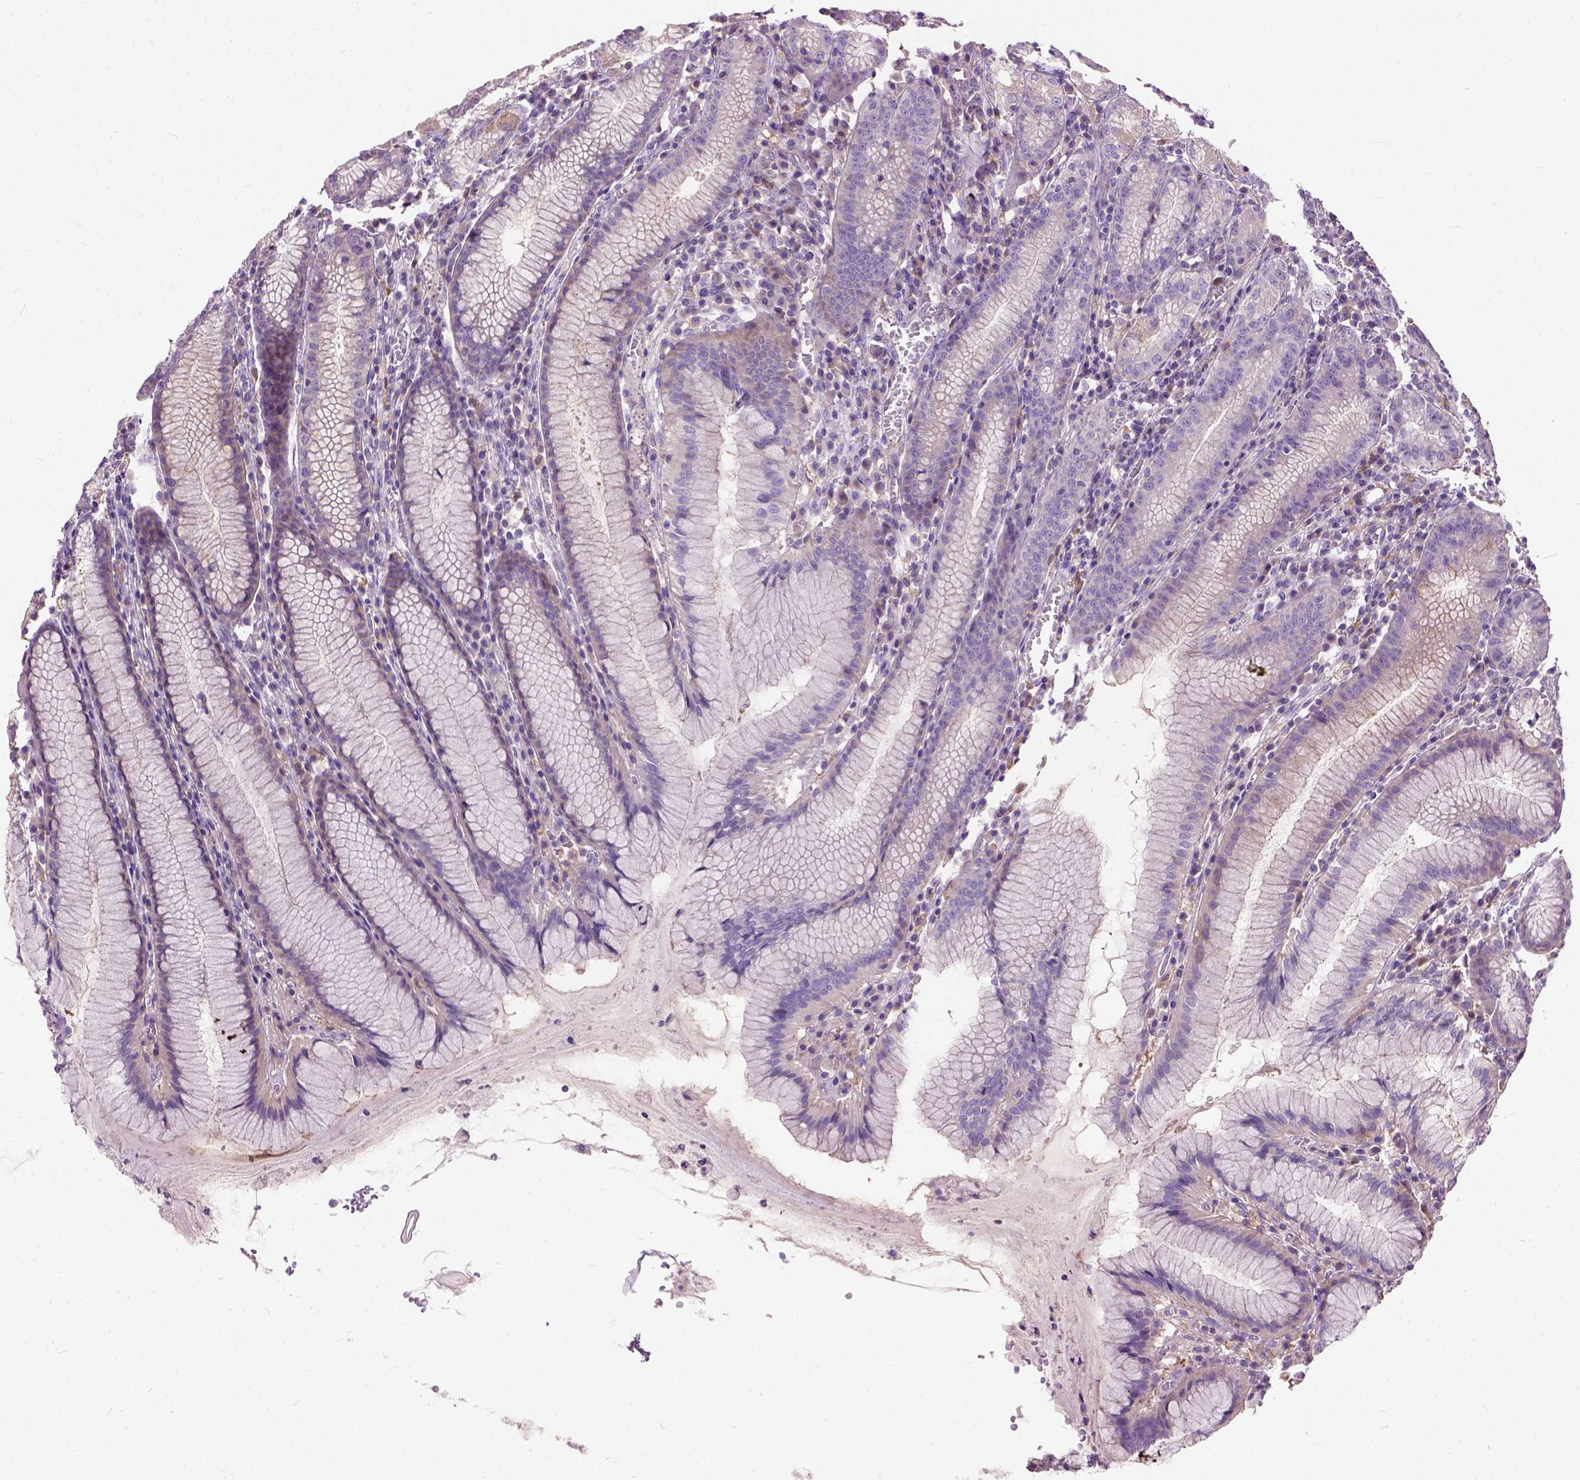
{"staining": {"intensity": "negative", "quantity": "none", "location": "none"}, "tissue": "stomach", "cell_type": "Glandular cells", "image_type": "normal", "snomed": [{"axis": "morphology", "description": "Normal tissue, NOS"}, {"axis": "topography", "description": "Stomach"}], "caption": "Immunohistochemistry micrograph of normal stomach stained for a protein (brown), which shows no positivity in glandular cells. (Stains: DAB IHC with hematoxylin counter stain, Microscopy: brightfield microscopy at high magnification).", "gene": "SEMA4F", "patient": {"sex": "male", "age": 55}}